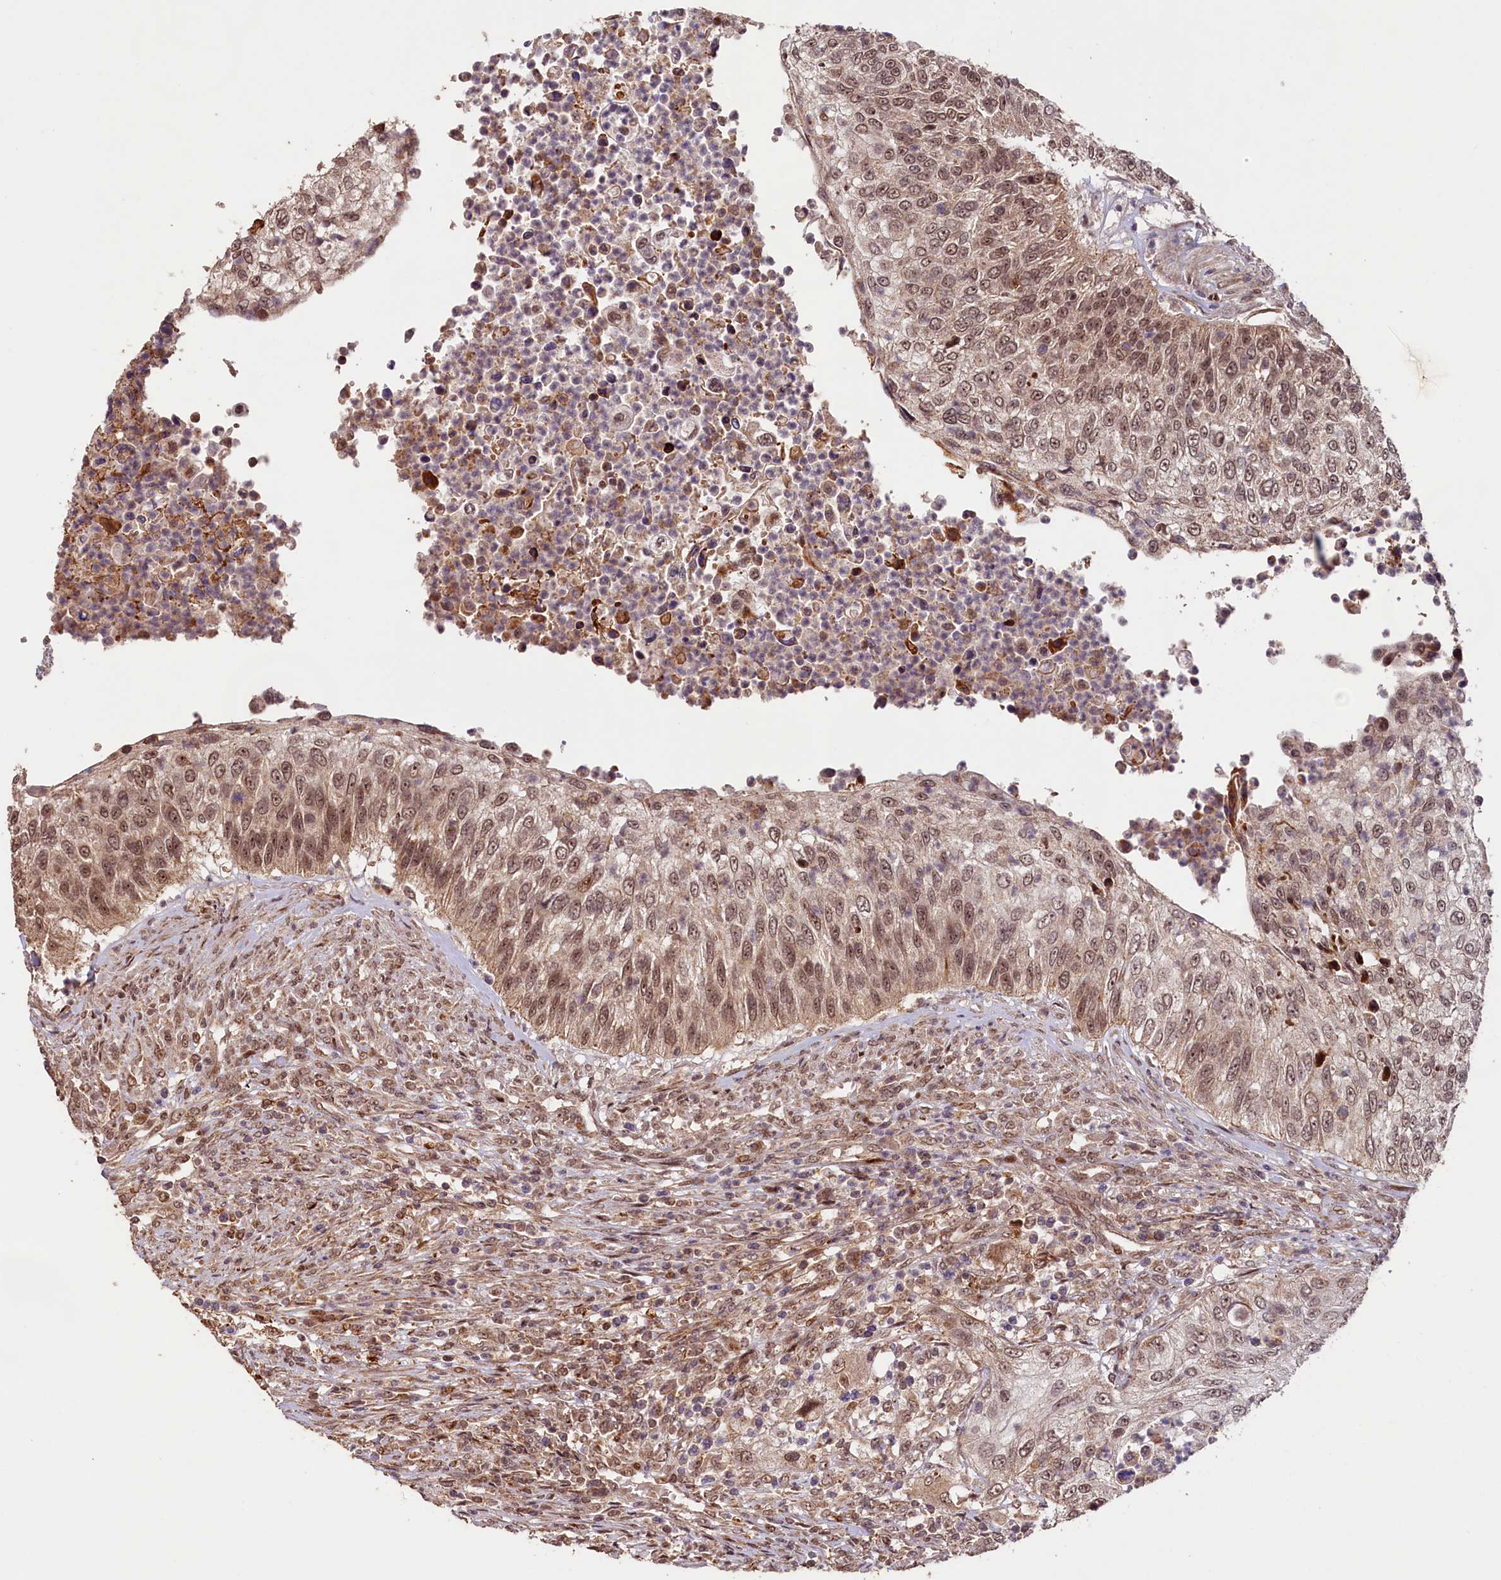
{"staining": {"intensity": "moderate", "quantity": ">75%", "location": "nuclear"}, "tissue": "urothelial cancer", "cell_type": "Tumor cells", "image_type": "cancer", "snomed": [{"axis": "morphology", "description": "Urothelial carcinoma, High grade"}, {"axis": "topography", "description": "Urinary bladder"}], "caption": "Immunohistochemical staining of human urothelial cancer displays moderate nuclear protein positivity in about >75% of tumor cells.", "gene": "SHPRH", "patient": {"sex": "female", "age": 60}}